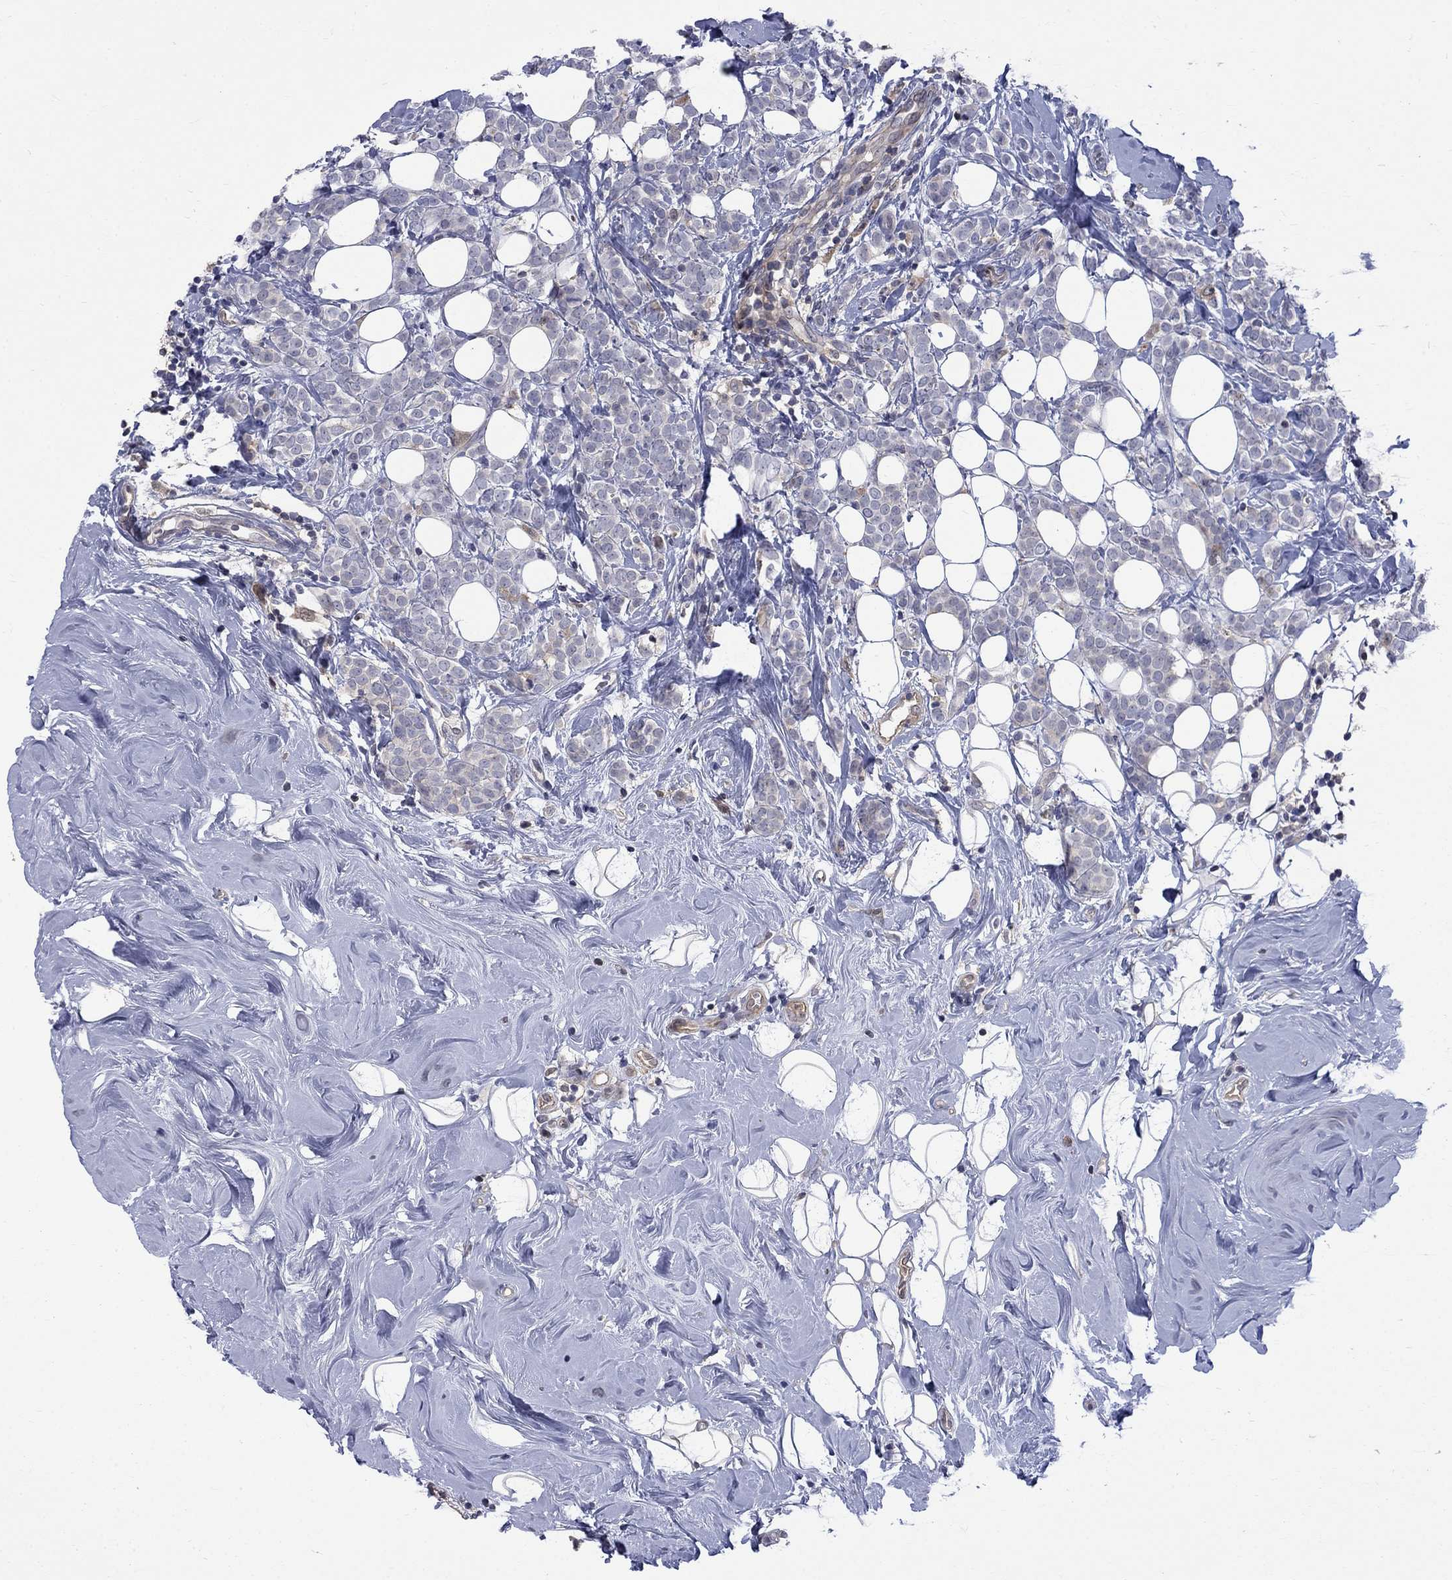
{"staining": {"intensity": "negative", "quantity": "none", "location": "none"}, "tissue": "breast cancer", "cell_type": "Tumor cells", "image_type": "cancer", "snomed": [{"axis": "morphology", "description": "Lobular carcinoma"}, {"axis": "topography", "description": "Breast"}], "caption": "A histopathology image of human breast lobular carcinoma is negative for staining in tumor cells.", "gene": "HKDC1", "patient": {"sex": "female", "age": 49}}